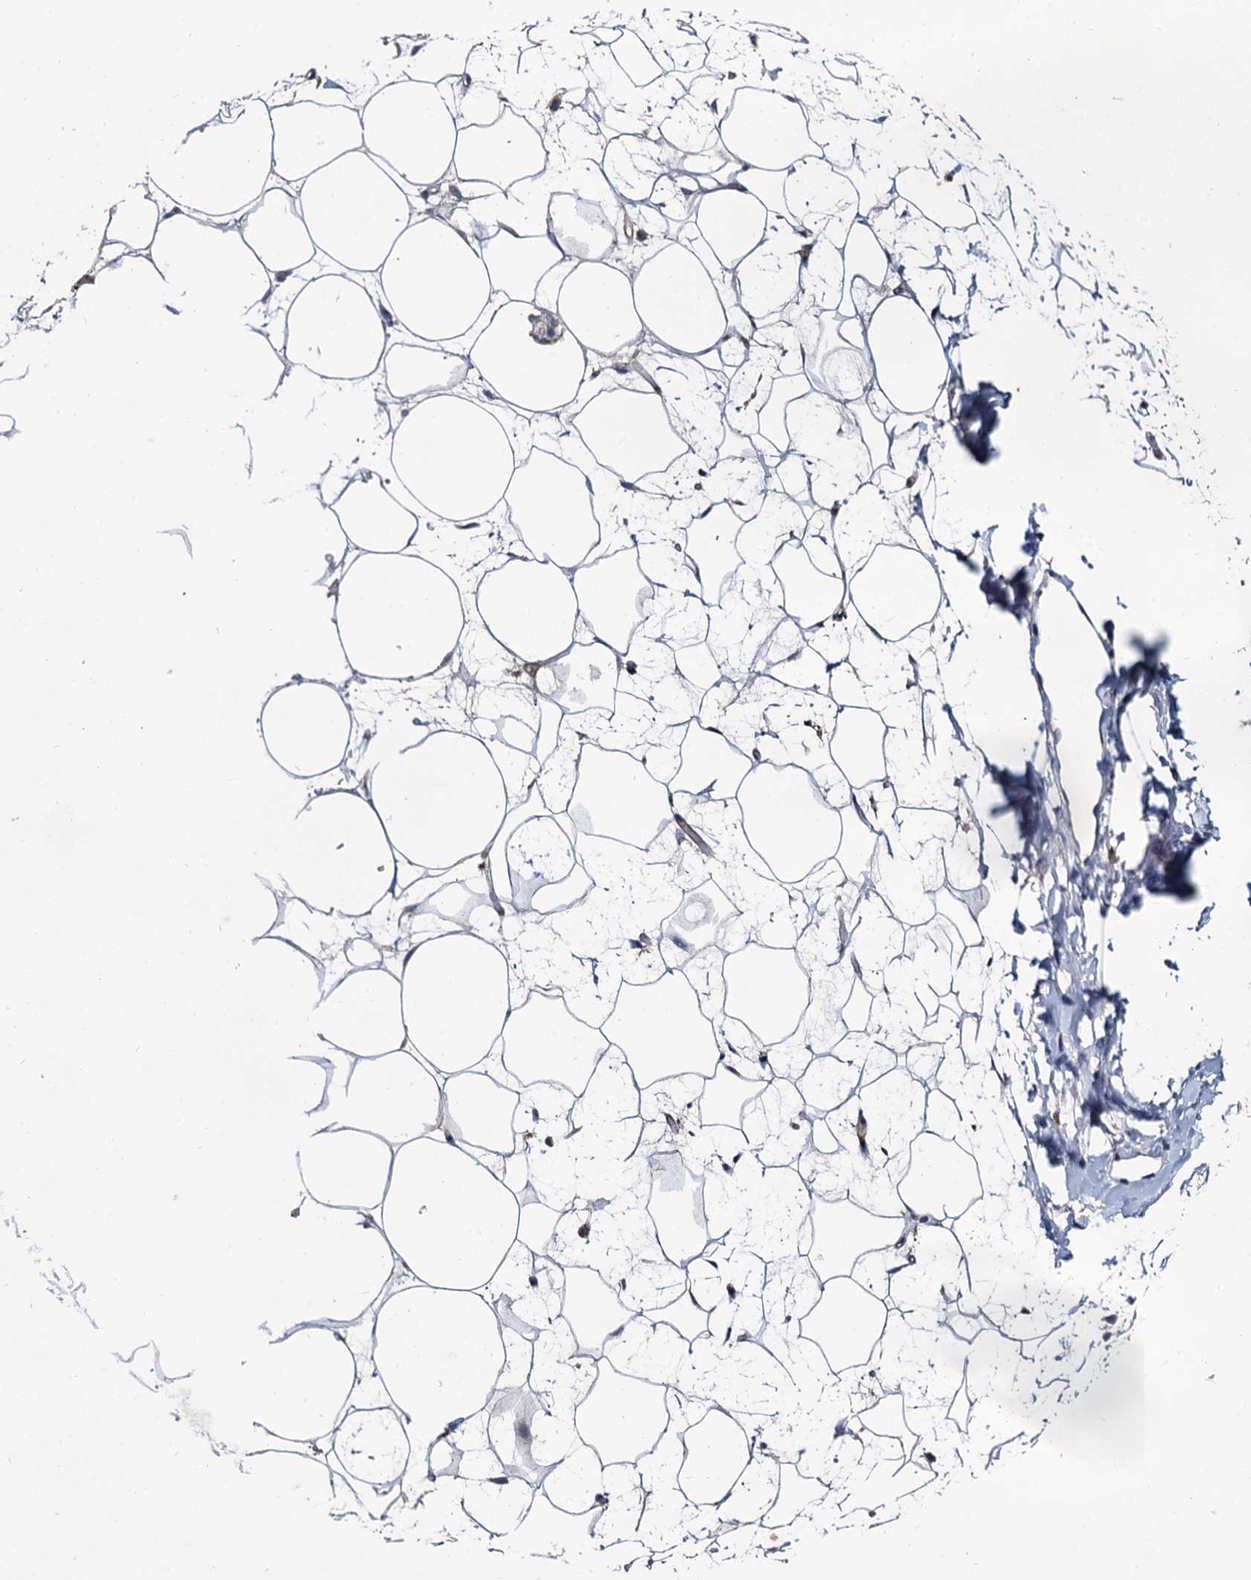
{"staining": {"intensity": "negative", "quantity": "none", "location": "none"}, "tissue": "adipose tissue", "cell_type": "Adipocytes", "image_type": "normal", "snomed": [{"axis": "morphology", "description": "Normal tissue, NOS"}, {"axis": "topography", "description": "Breast"}], "caption": "Adipocytes show no significant expression in benign adipose tissue. (Immunohistochemistry, brightfield microscopy, high magnification).", "gene": "METTL4", "patient": {"sex": "female", "age": 26}}